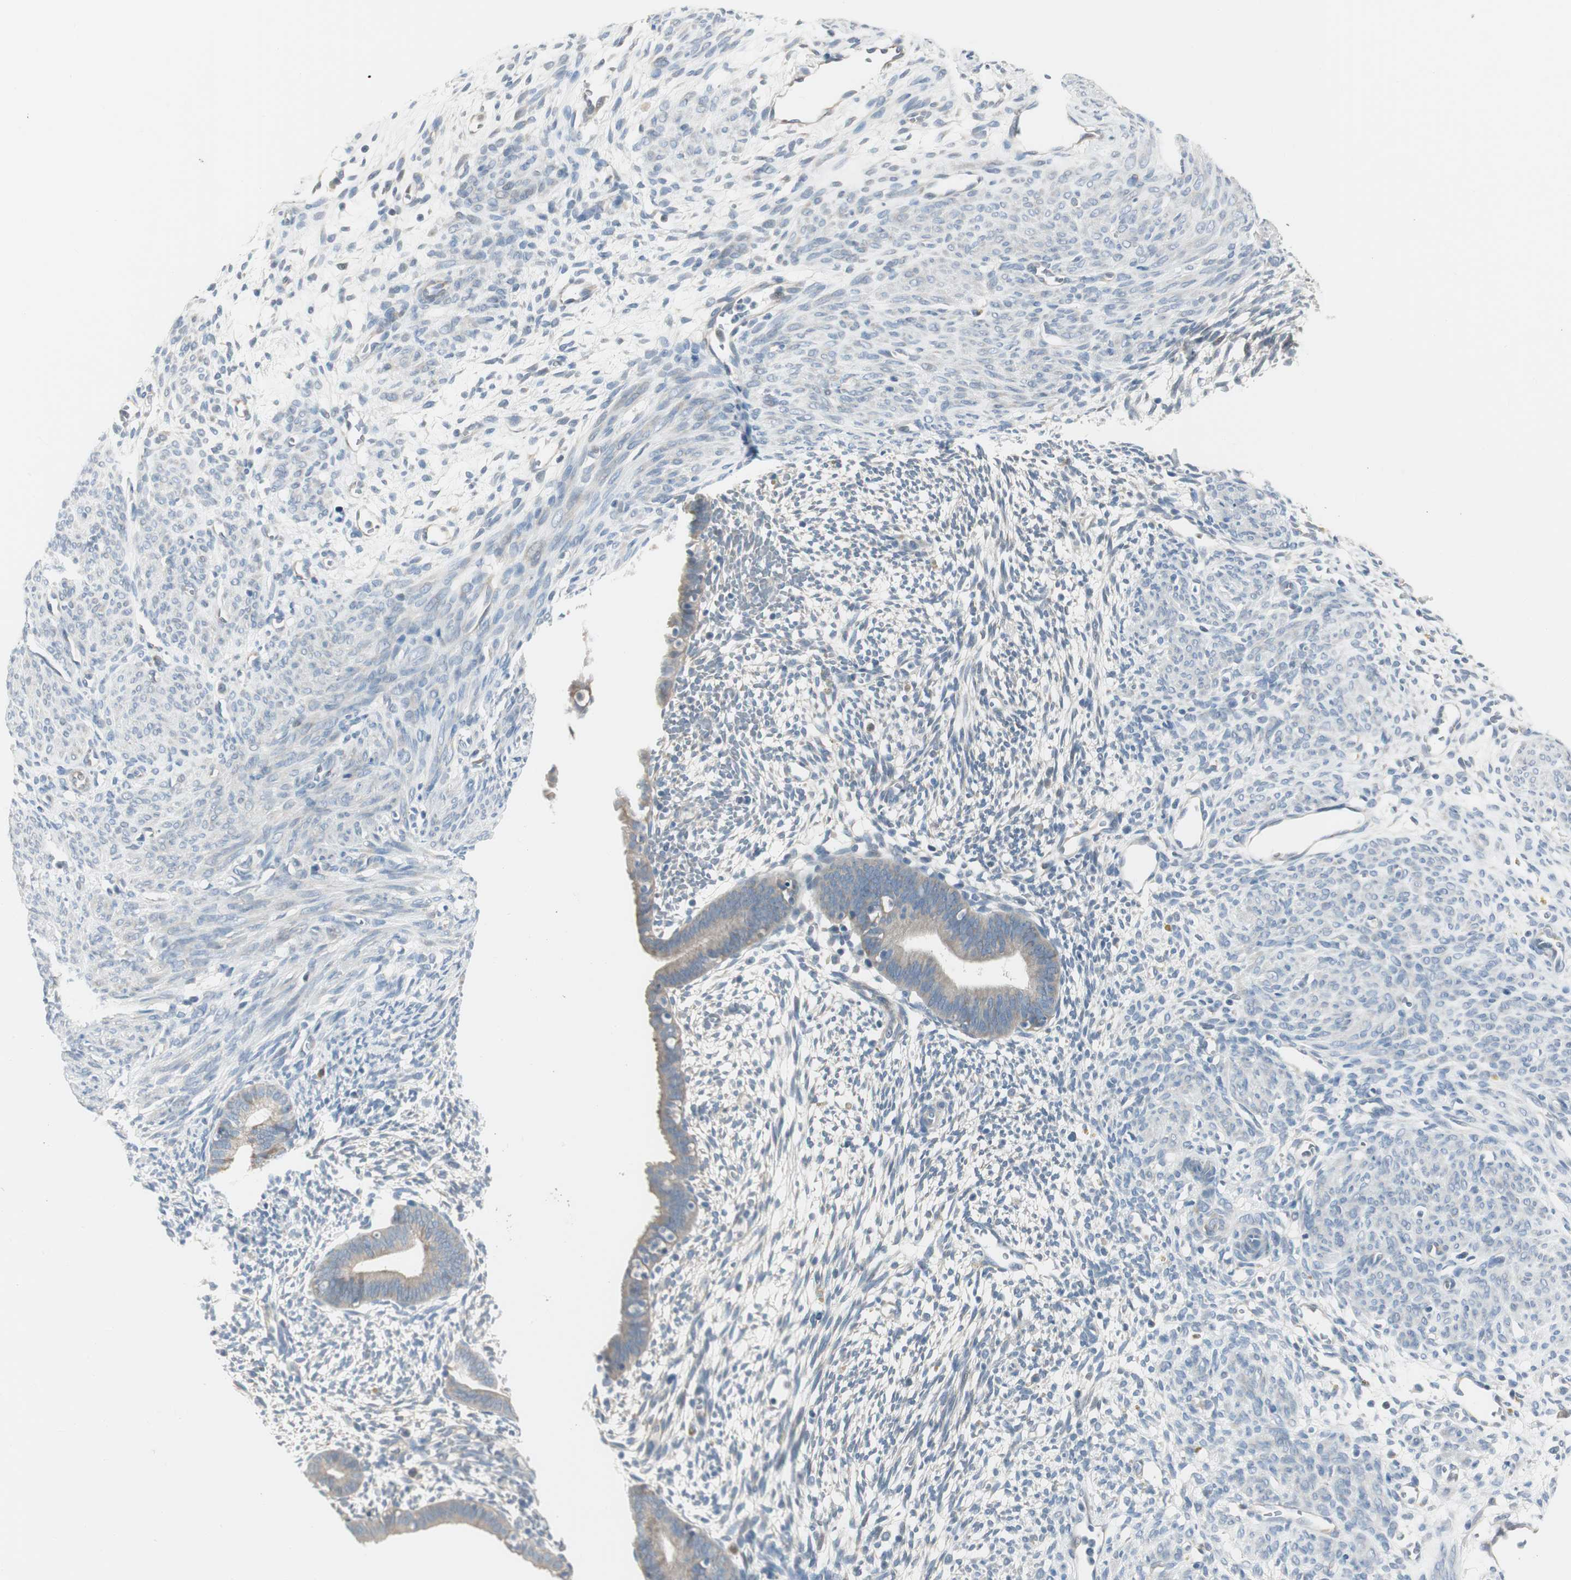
{"staining": {"intensity": "negative", "quantity": "none", "location": "none"}, "tissue": "endometrium", "cell_type": "Cells in endometrial stroma", "image_type": "normal", "snomed": [{"axis": "morphology", "description": "Normal tissue, NOS"}, {"axis": "morphology", "description": "Atrophy, NOS"}, {"axis": "topography", "description": "Uterus"}, {"axis": "topography", "description": "Endometrium"}], "caption": "The micrograph displays no significant expression in cells in endometrial stroma of endometrium. (Stains: DAB (3,3'-diaminobenzidine) IHC with hematoxylin counter stain, Microscopy: brightfield microscopy at high magnification).", "gene": "SPINK4", "patient": {"sex": "female", "age": 68}}